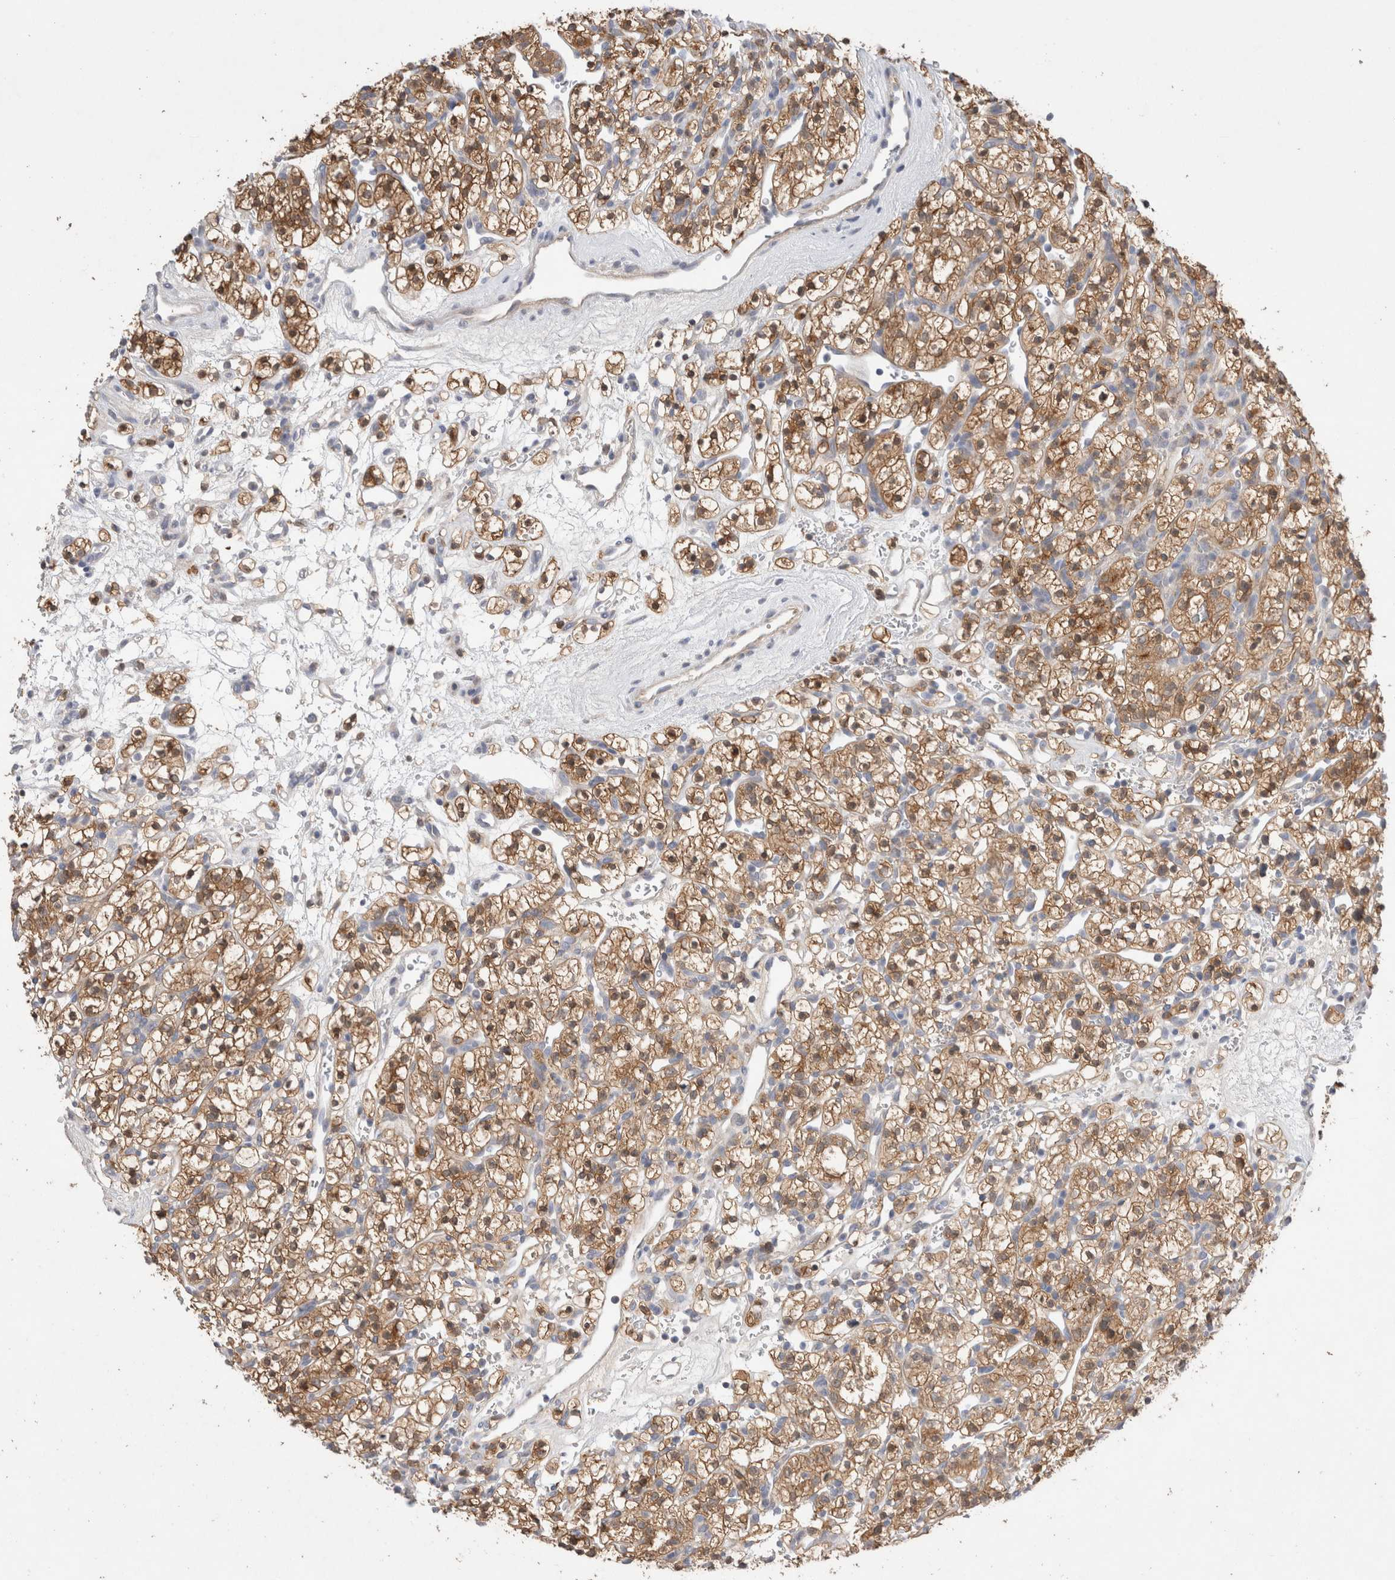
{"staining": {"intensity": "moderate", "quantity": ">75%", "location": "cytoplasmic/membranous"}, "tissue": "renal cancer", "cell_type": "Tumor cells", "image_type": "cancer", "snomed": [{"axis": "morphology", "description": "Adenocarcinoma, NOS"}, {"axis": "topography", "description": "Kidney"}], "caption": "Renal adenocarcinoma stained with DAB immunohistochemistry displays medium levels of moderate cytoplasmic/membranous staining in about >75% of tumor cells. Ihc stains the protein in brown and the nuclei are stained blue.", "gene": "IFT74", "patient": {"sex": "female", "age": 57}}